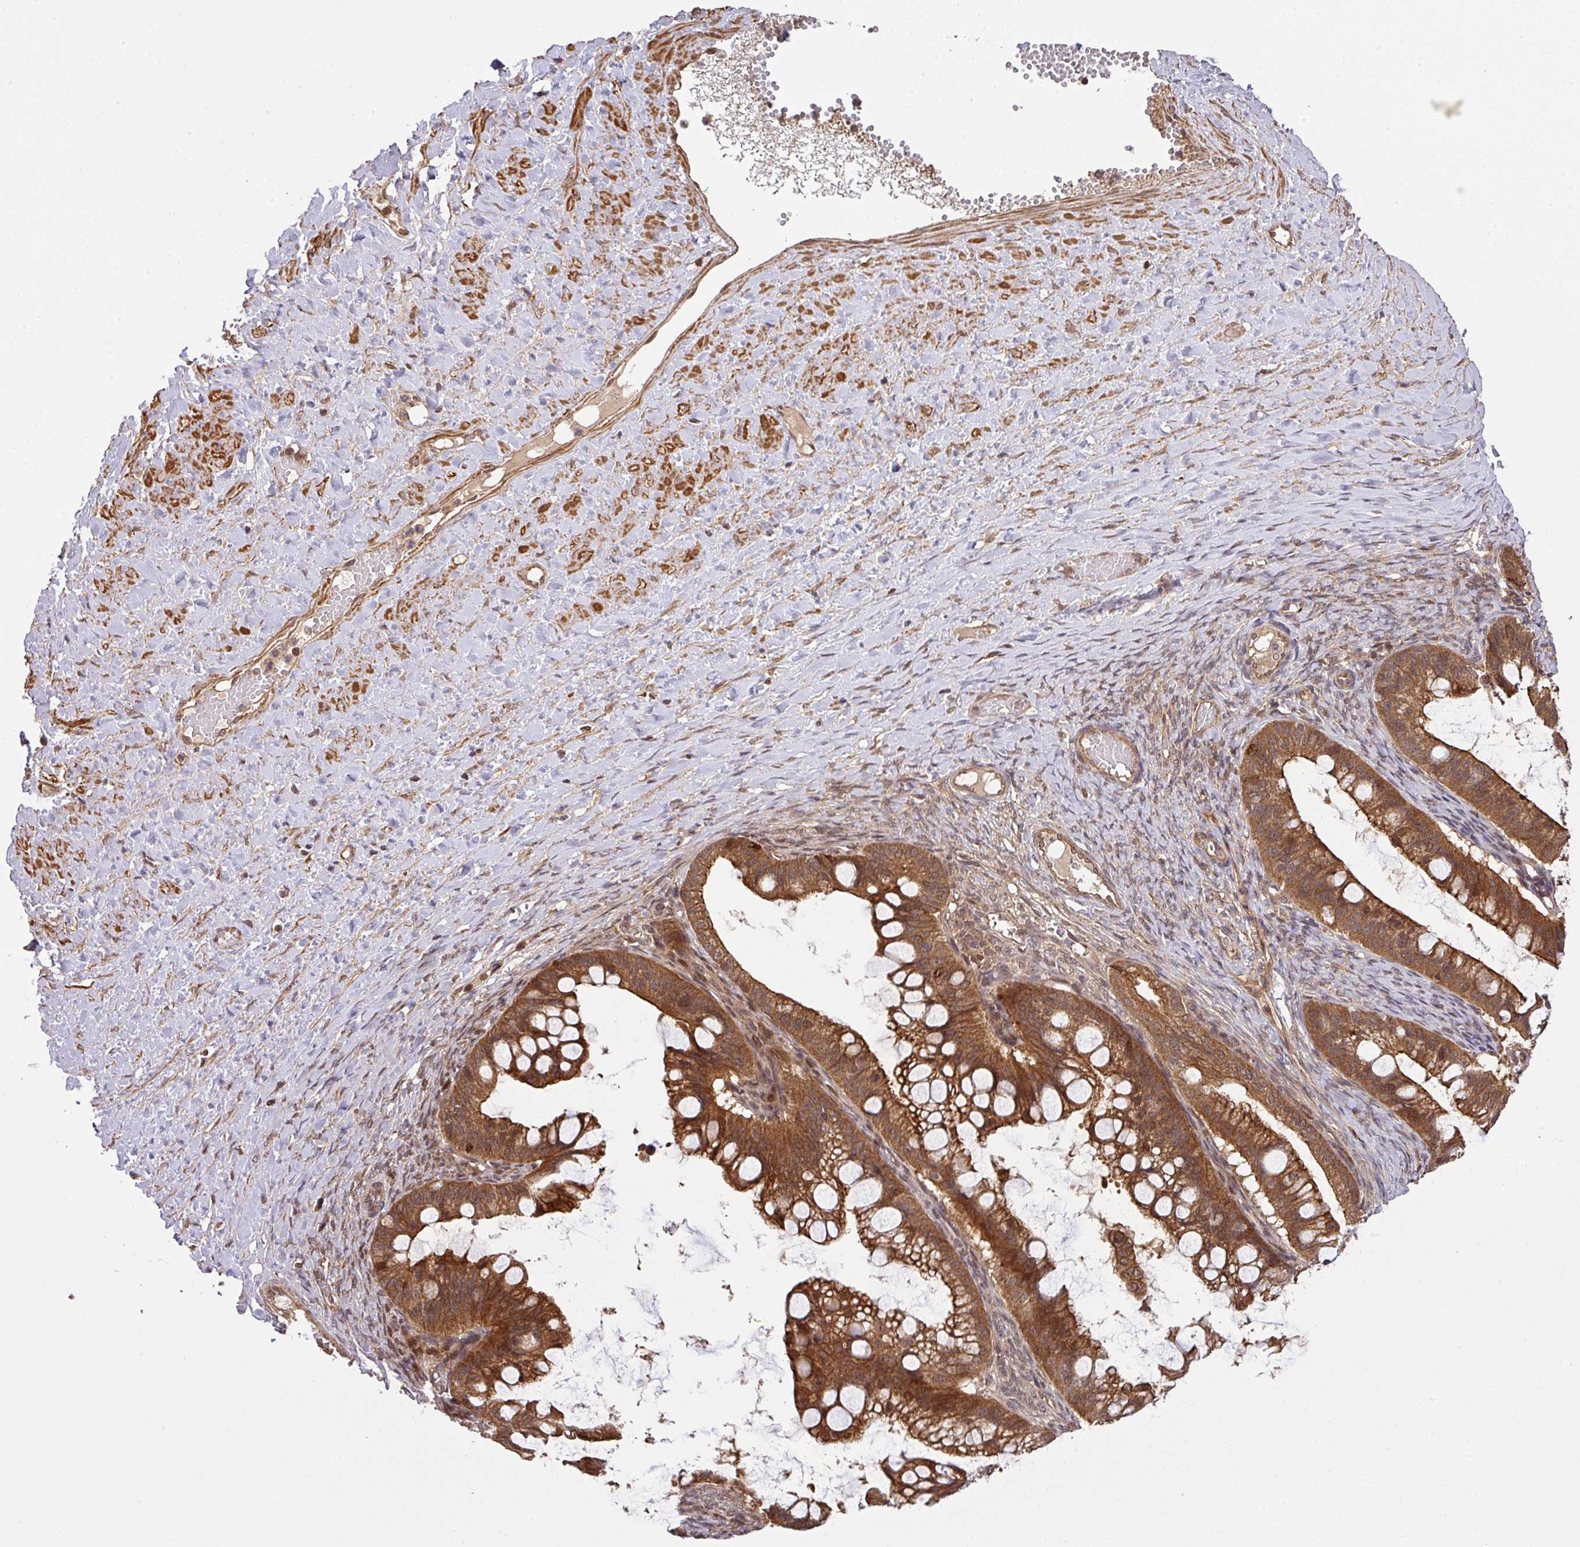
{"staining": {"intensity": "strong", "quantity": ">75%", "location": "cytoplasmic/membranous,nuclear"}, "tissue": "ovarian cancer", "cell_type": "Tumor cells", "image_type": "cancer", "snomed": [{"axis": "morphology", "description": "Cystadenocarcinoma, mucinous, NOS"}, {"axis": "topography", "description": "Ovary"}], "caption": "Tumor cells demonstrate high levels of strong cytoplasmic/membranous and nuclear staining in about >75% of cells in human ovarian cancer (mucinous cystadenocarcinoma).", "gene": "ARPIN", "patient": {"sex": "female", "age": 73}}